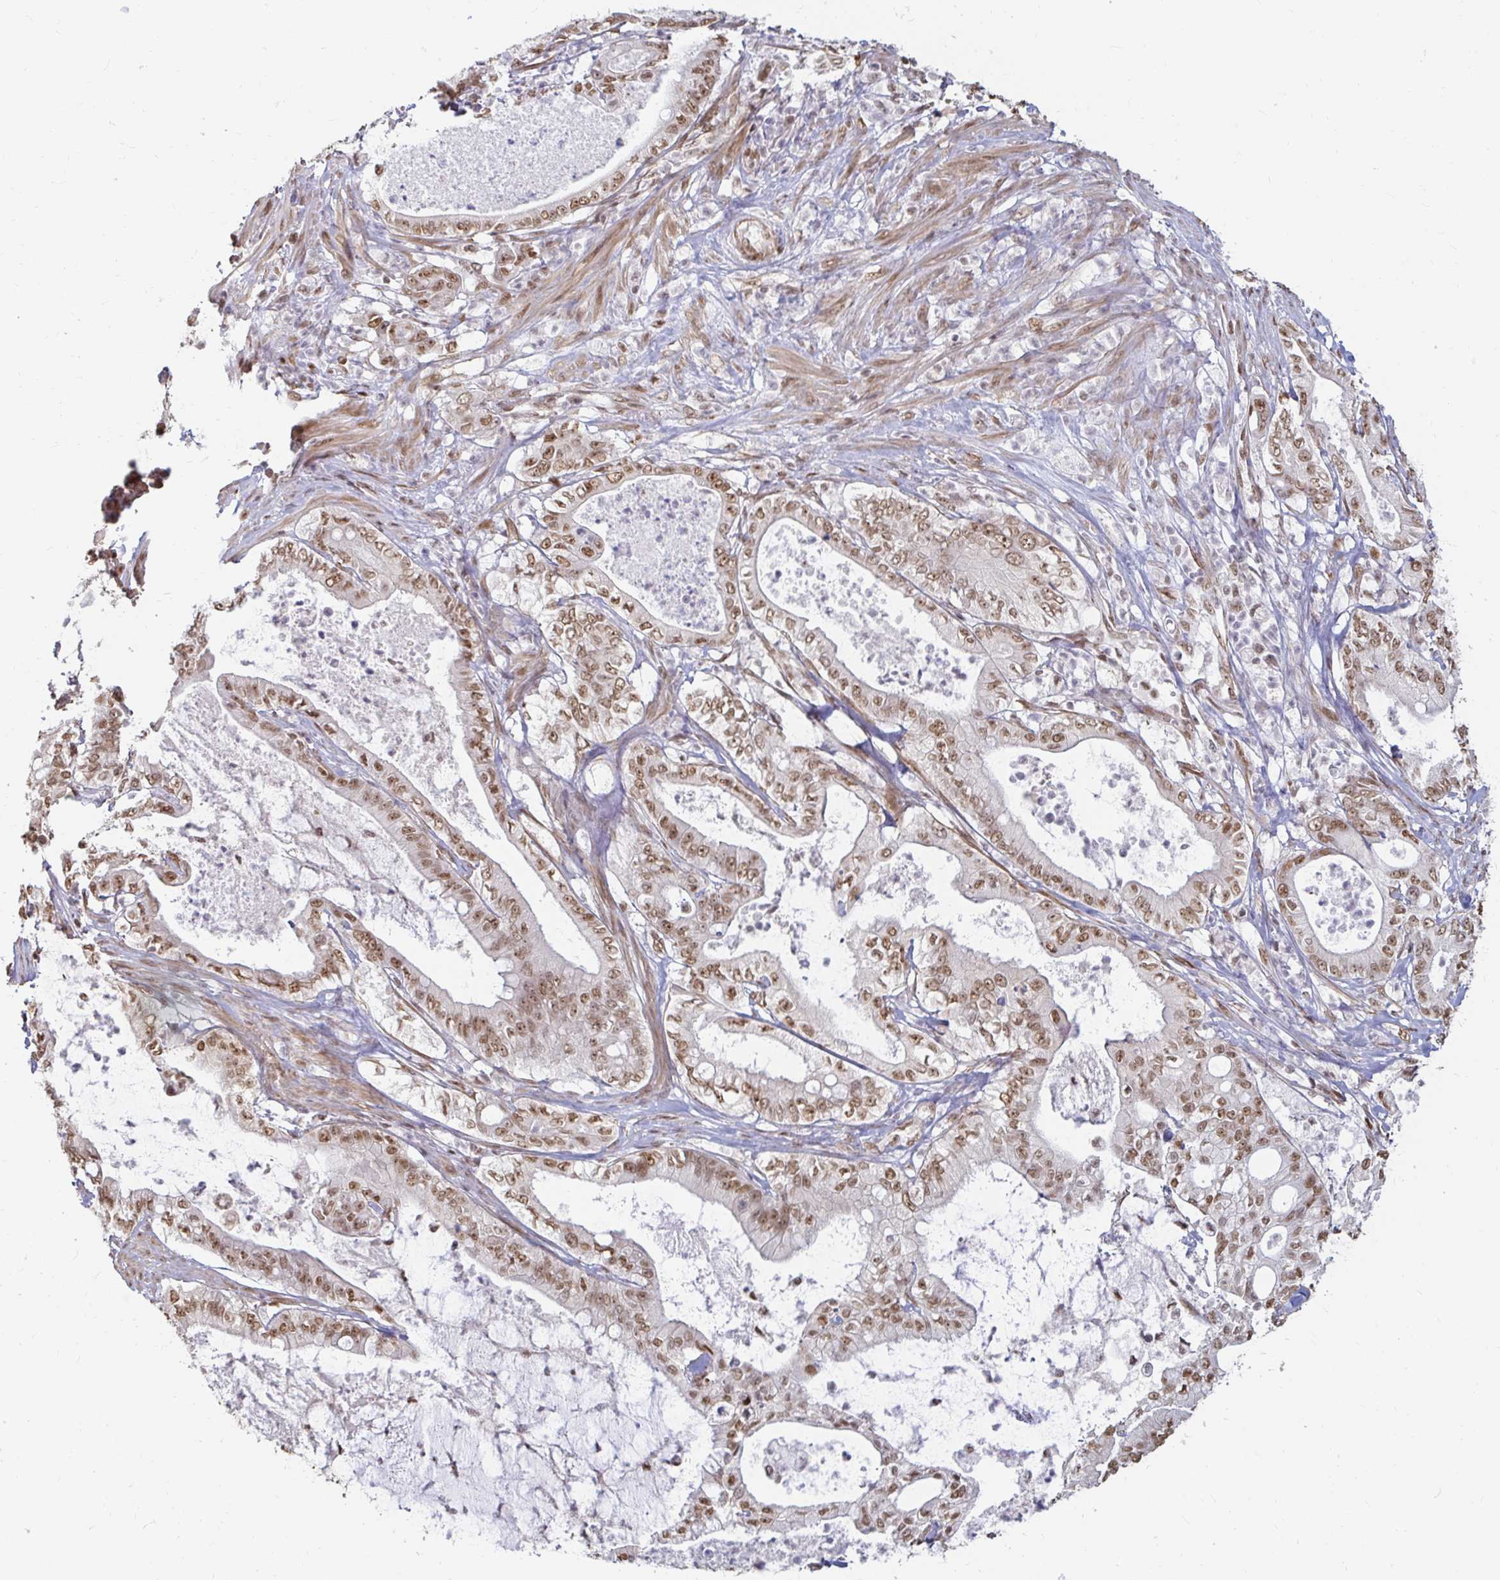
{"staining": {"intensity": "moderate", "quantity": ">75%", "location": "nuclear"}, "tissue": "pancreatic cancer", "cell_type": "Tumor cells", "image_type": "cancer", "snomed": [{"axis": "morphology", "description": "Adenocarcinoma, NOS"}, {"axis": "topography", "description": "Pancreas"}], "caption": "This histopathology image demonstrates IHC staining of human pancreatic cancer (adenocarcinoma), with medium moderate nuclear expression in approximately >75% of tumor cells.", "gene": "HNRNPU", "patient": {"sex": "male", "age": 71}}